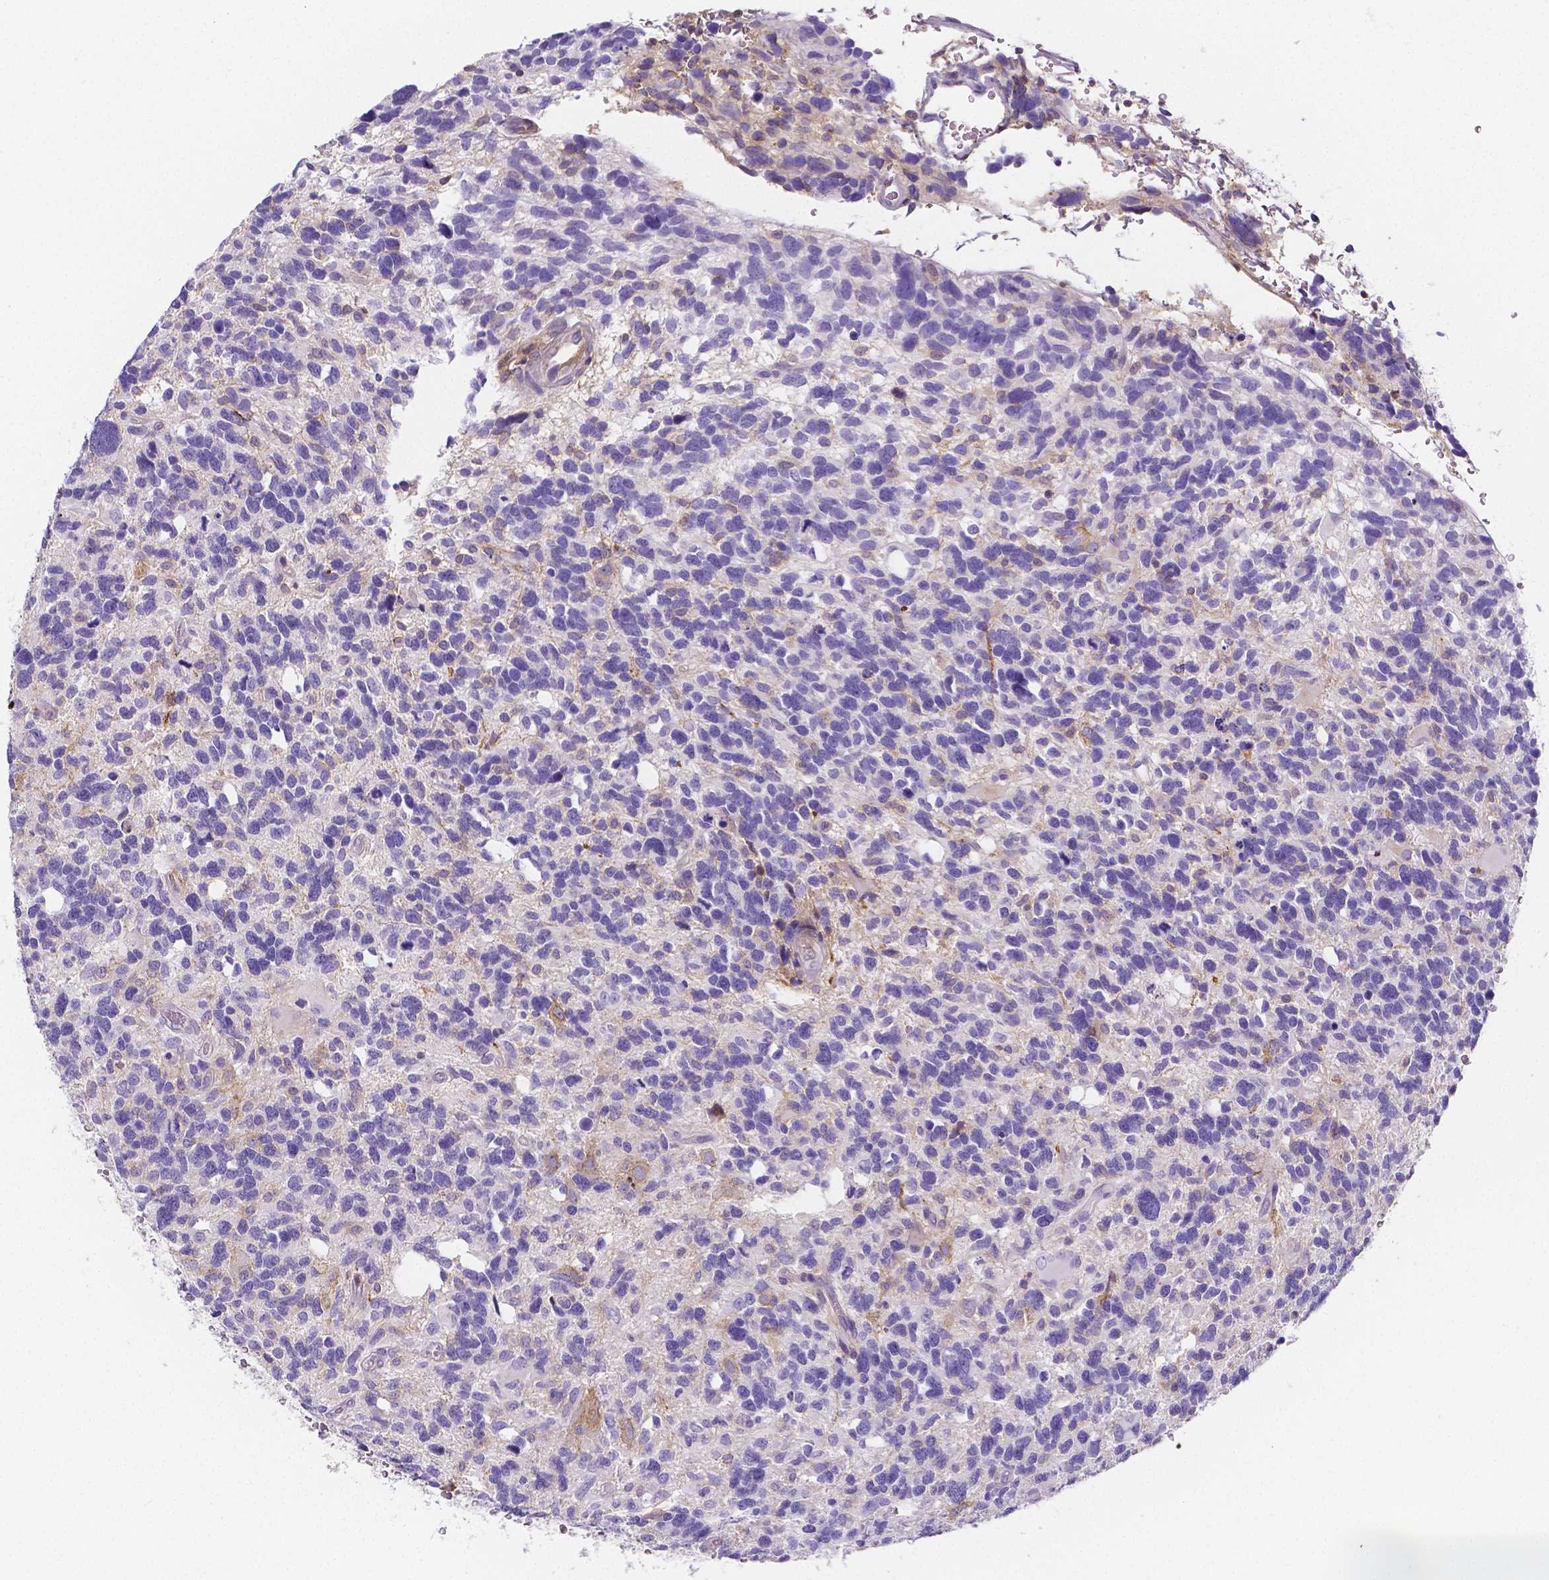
{"staining": {"intensity": "negative", "quantity": "none", "location": "none"}, "tissue": "glioma", "cell_type": "Tumor cells", "image_type": "cancer", "snomed": [{"axis": "morphology", "description": "Glioma, malignant, High grade"}, {"axis": "topography", "description": "Brain"}], "caption": "Protein analysis of glioma displays no significant expression in tumor cells.", "gene": "GABRD", "patient": {"sex": "male", "age": 49}}